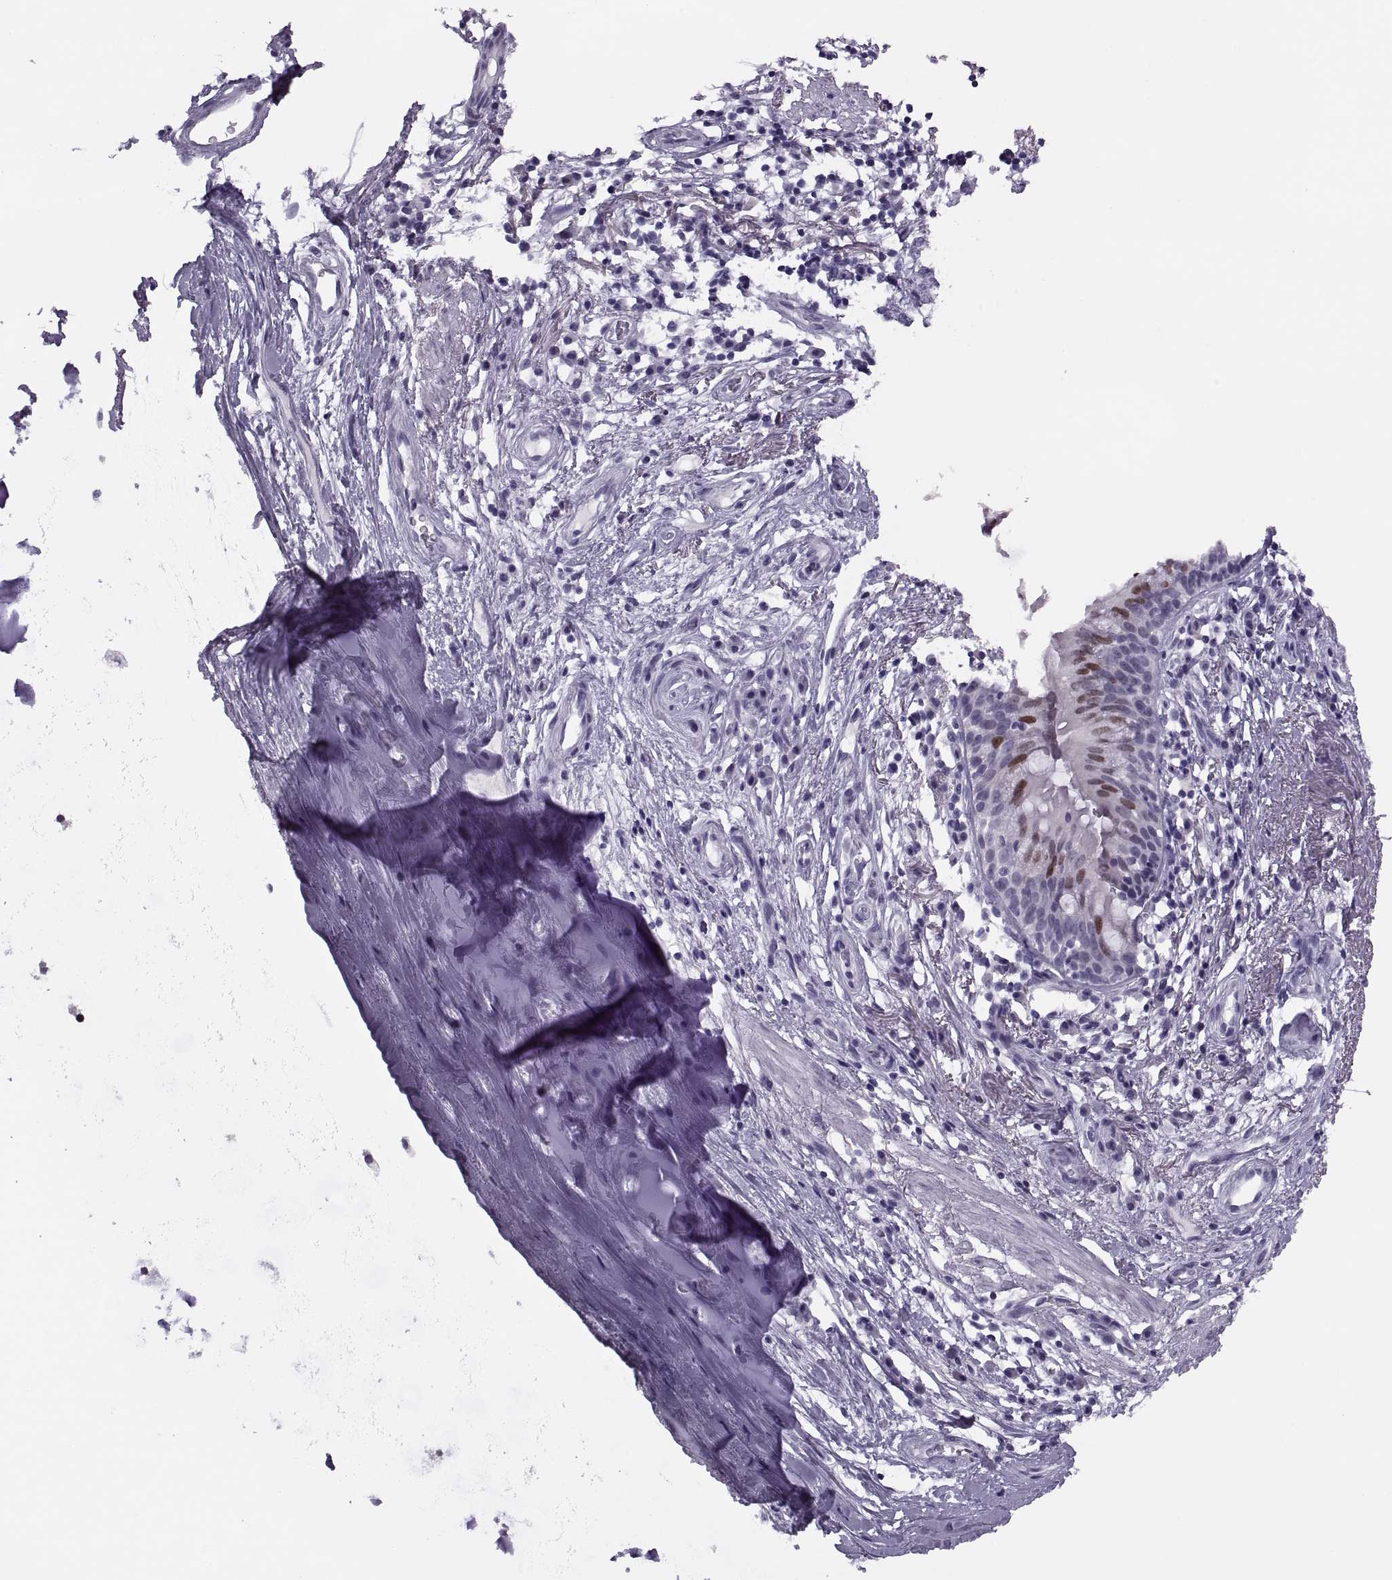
{"staining": {"intensity": "strong", "quantity": ">75%", "location": "nuclear"}, "tissue": "bronchus", "cell_type": "Respiratory epithelial cells", "image_type": "normal", "snomed": [{"axis": "morphology", "description": "Normal tissue, NOS"}, {"axis": "topography", "description": "Cartilage tissue"}, {"axis": "topography", "description": "Bronchus"}], "caption": "This histopathology image shows immunohistochemistry staining of unremarkable bronchus, with high strong nuclear staining in about >75% of respiratory epithelial cells.", "gene": "FAM24A", "patient": {"sex": "male", "age": 58}}